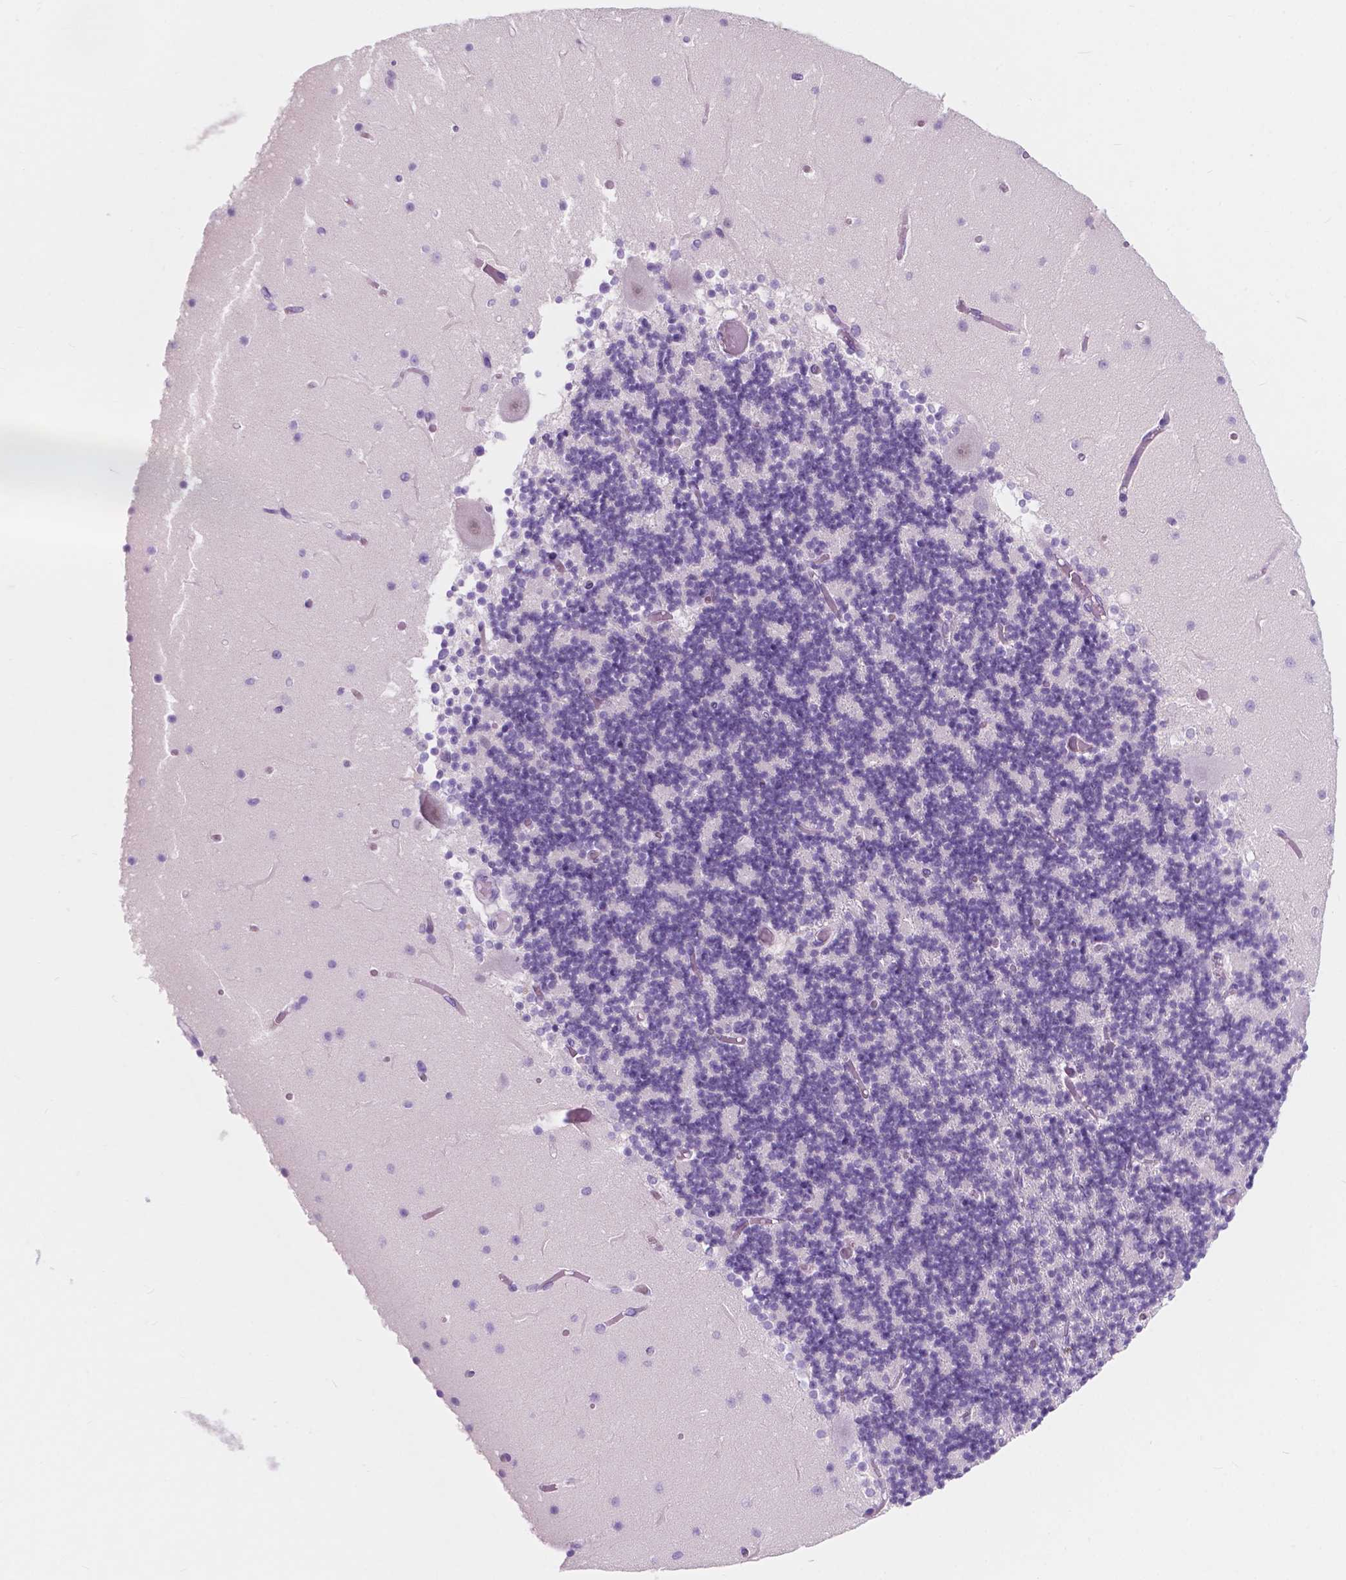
{"staining": {"intensity": "negative", "quantity": "none", "location": "none"}, "tissue": "cerebellum", "cell_type": "Cells in granular layer", "image_type": "normal", "snomed": [{"axis": "morphology", "description": "Normal tissue, NOS"}, {"axis": "topography", "description": "Cerebellum"}], "caption": "IHC micrograph of unremarkable cerebellum: human cerebellum stained with DAB (3,3'-diaminobenzidine) reveals no significant protein positivity in cells in granular layer. Nuclei are stained in blue.", "gene": "CUZD1", "patient": {"sex": "female", "age": 28}}